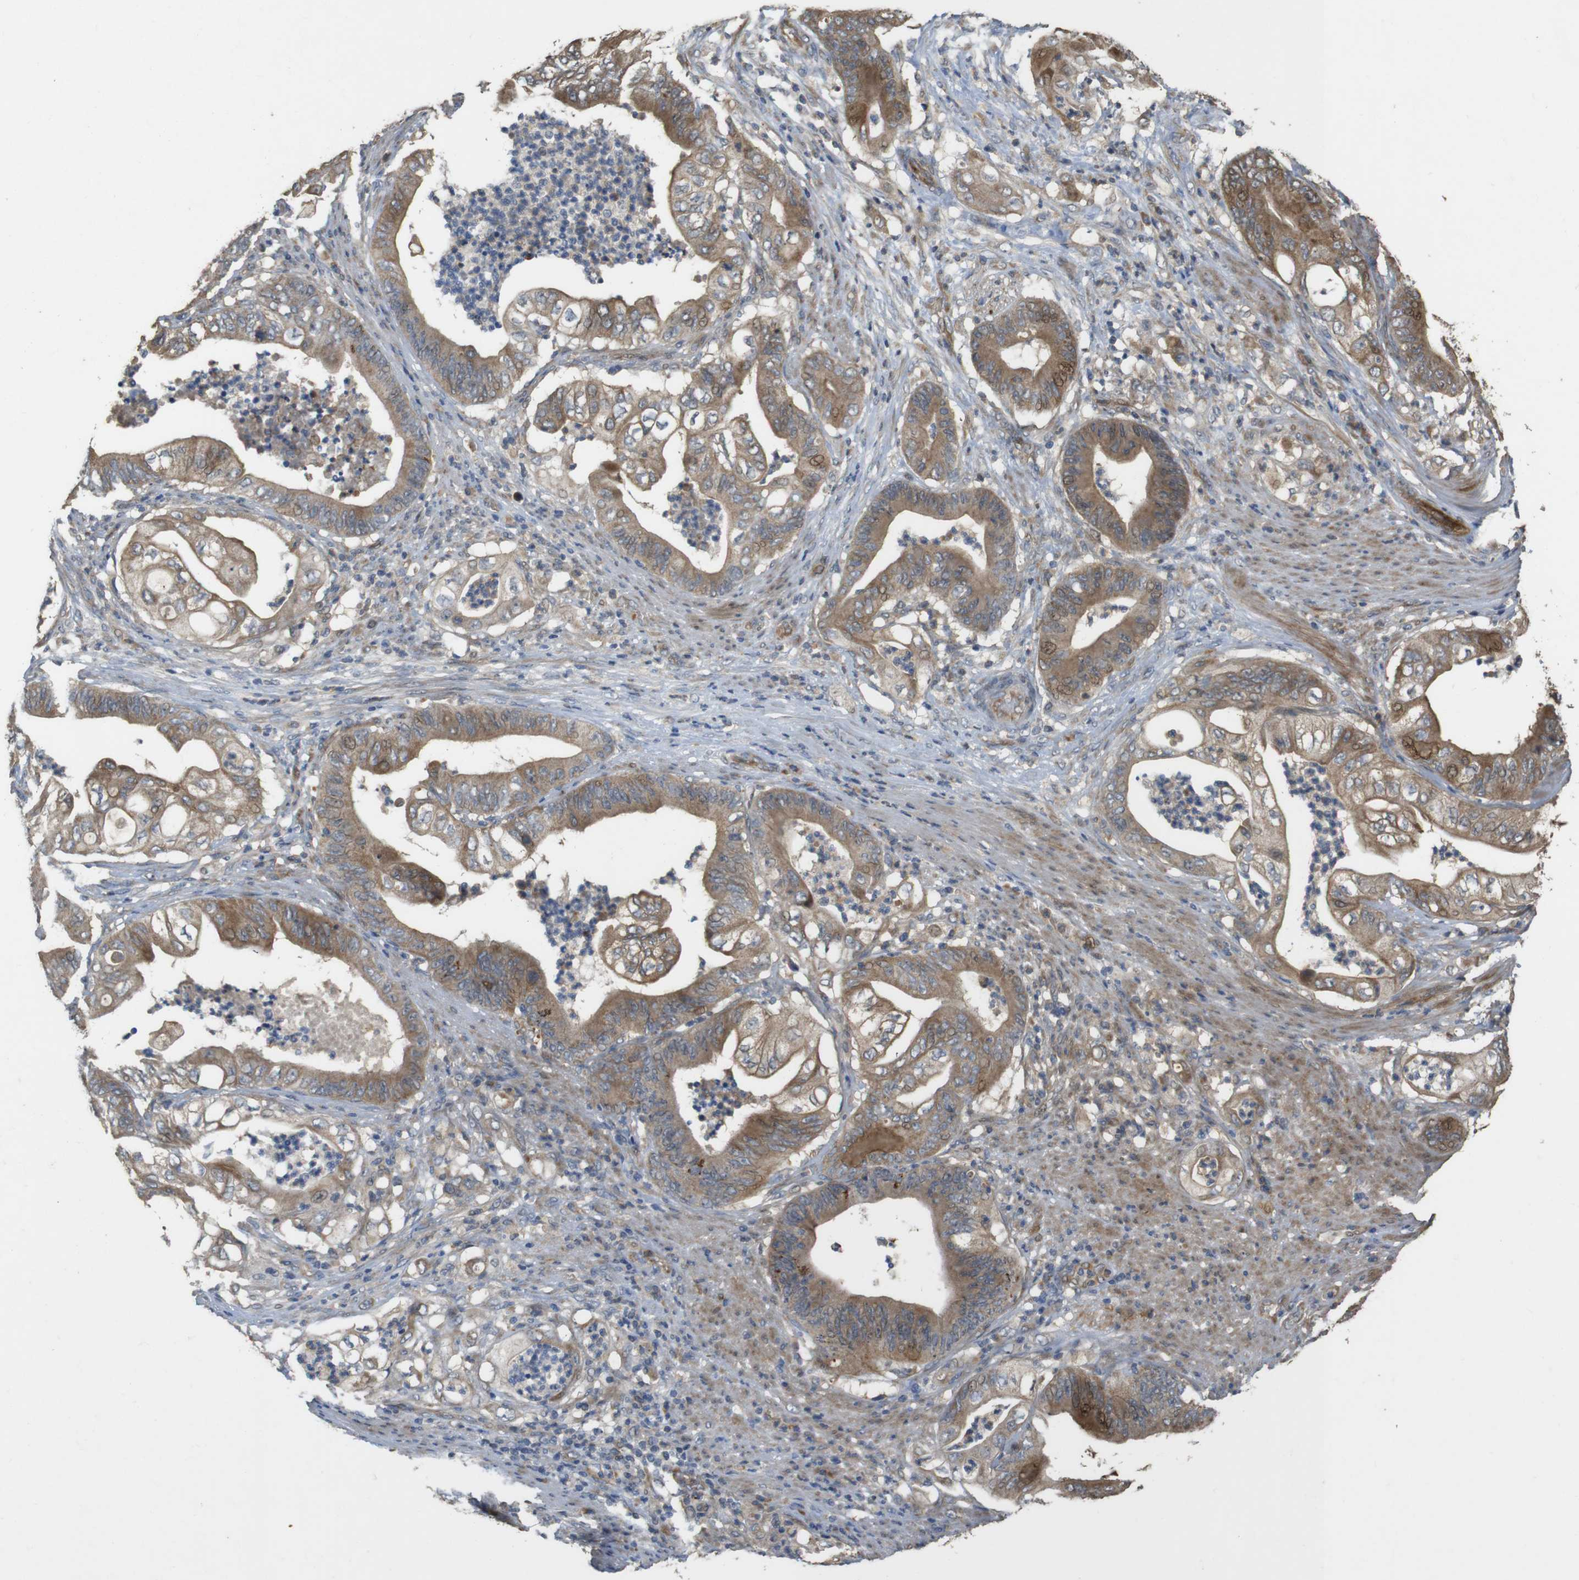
{"staining": {"intensity": "moderate", "quantity": ">75%", "location": "cytoplasmic/membranous,nuclear"}, "tissue": "stomach cancer", "cell_type": "Tumor cells", "image_type": "cancer", "snomed": [{"axis": "morphology", "description": "Adenocarcinoma, NOS"}, {"axis": "topography", "description": "Stomach"}], "caption": "Immunohistochemistry (IHC) (DAB (3,3'-diaminobenzidine)) staining of stomach cancer (adenocarcinoma) displays moderate cytoplasmic/membranous and nuclear protein expression in approximately >75% of tumor cells.", "gene": "PCDHB10", "patient": {"sex": "female", "age": 73}}